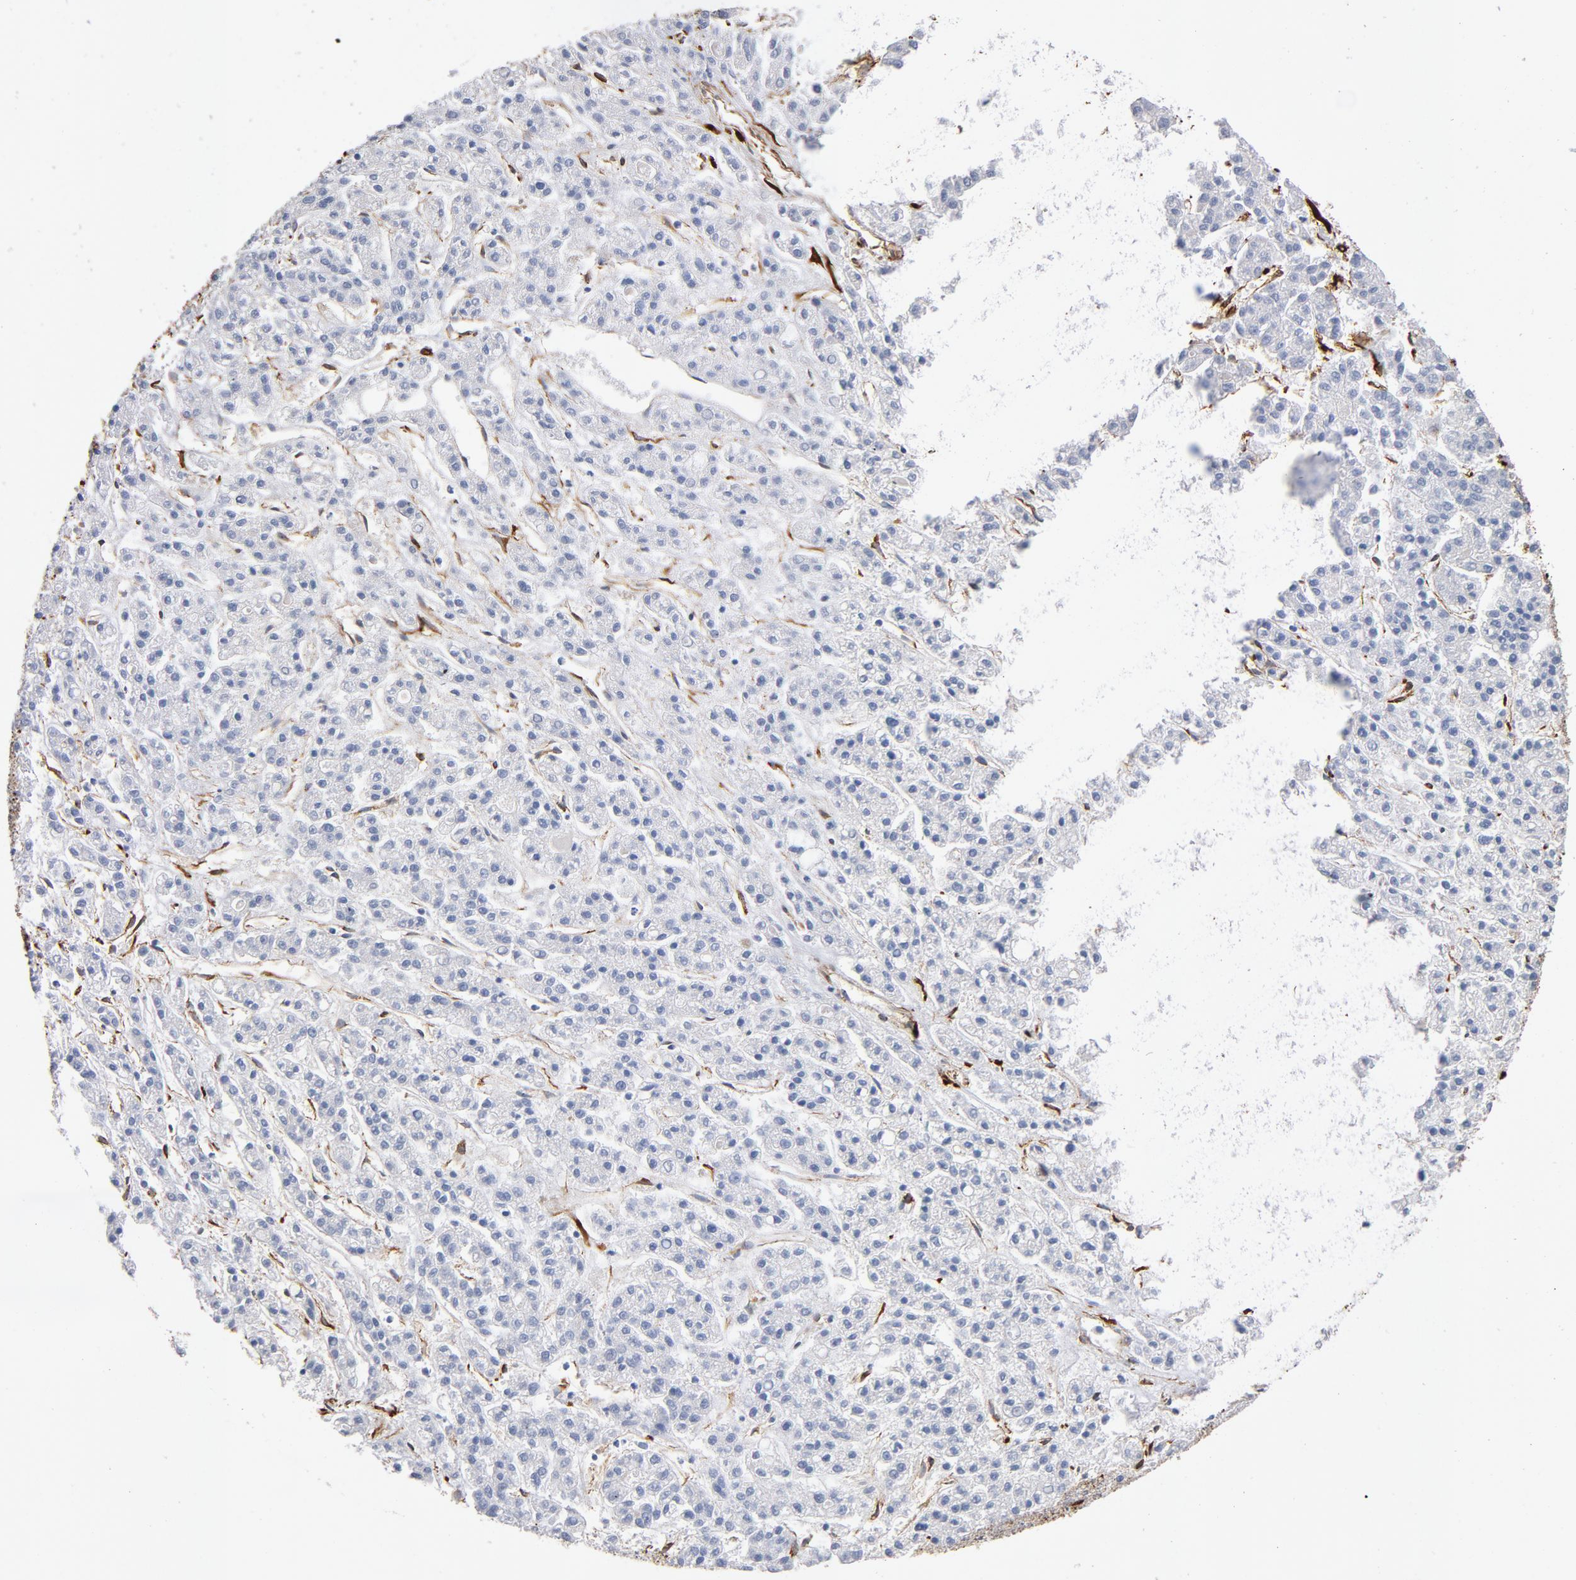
{"staining": {"intensity": "negative", "quantity": "none", "location": "none"}, "tissue": "liver cancer", "cell_type": "Tumor cells", "image_type": "cancer", "snomed": [{"axis": "morphology", "description": "Carcinoma, Hepatocellular, NOS"}, {"axis": "topography", "description": "Liver"}], "caption": "This photomicrograph is of hepatocellular carcinoma (liver) stained with immunohistochemistry to label a protein in brown with the nuclei are counter-stained blue. There is no positivity in tumor cells.", "gene": "SERPINH1", "patient": {"sex": "male", "age": 70}}